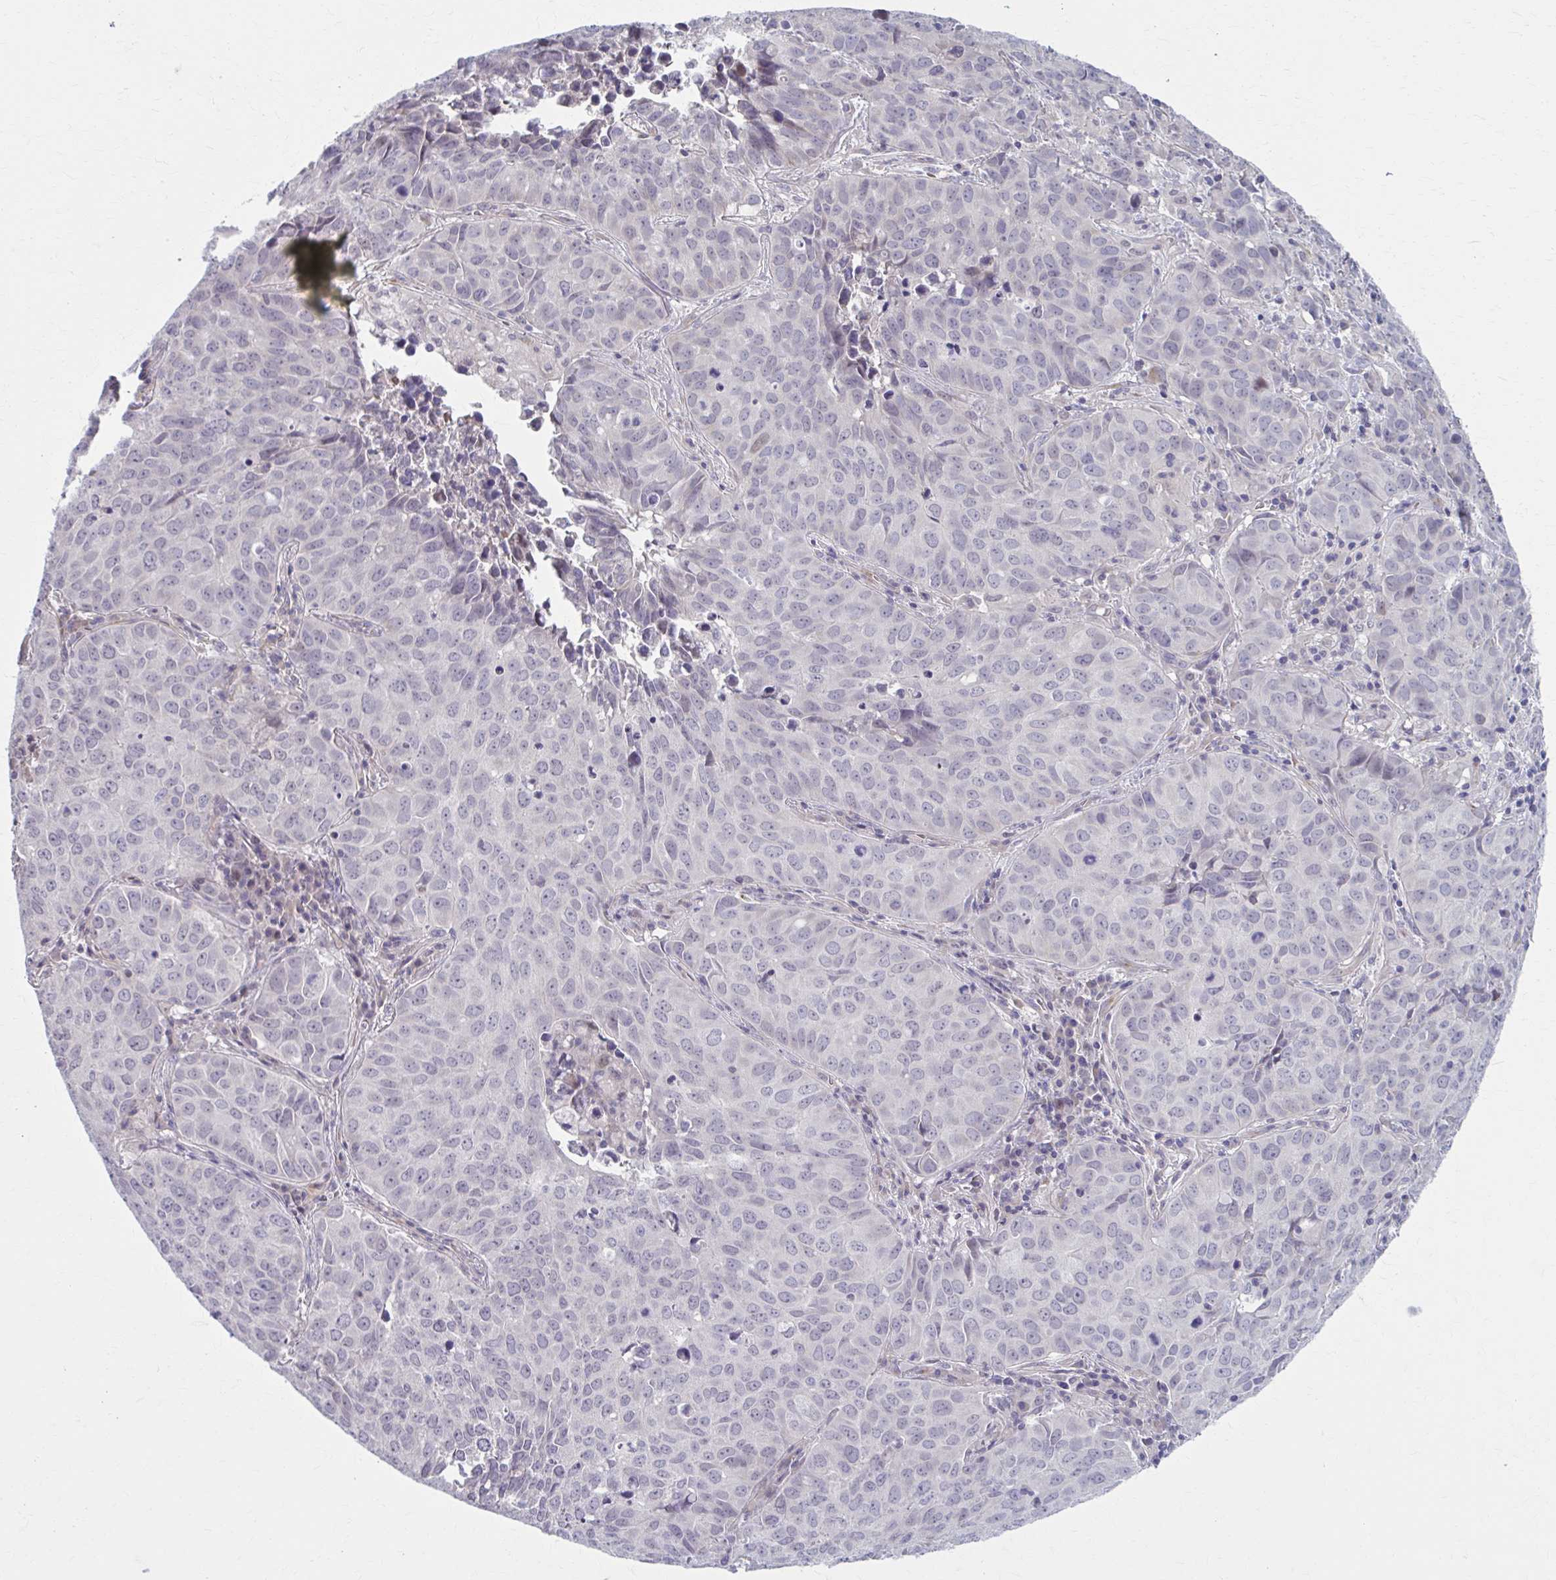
{"staining": {"intensity": "negative", "quantity": "none", "location": "none"}, "tissue": "lung cancer", "cell_type": "Tumor cells", "image_type": "cancer", "snomed": [{"axis": "morphology", "description": "Adenocarcinoma, NOS"}, {"axis": "topography", "description": "Lung"}], "caption": "This is an immunohistochemistry photomicrograph of lung adenocarcinoma. There is no positivity in tumor cells.", "gene": "CHST3", "patient": {"sex": "female", "age": 50}}